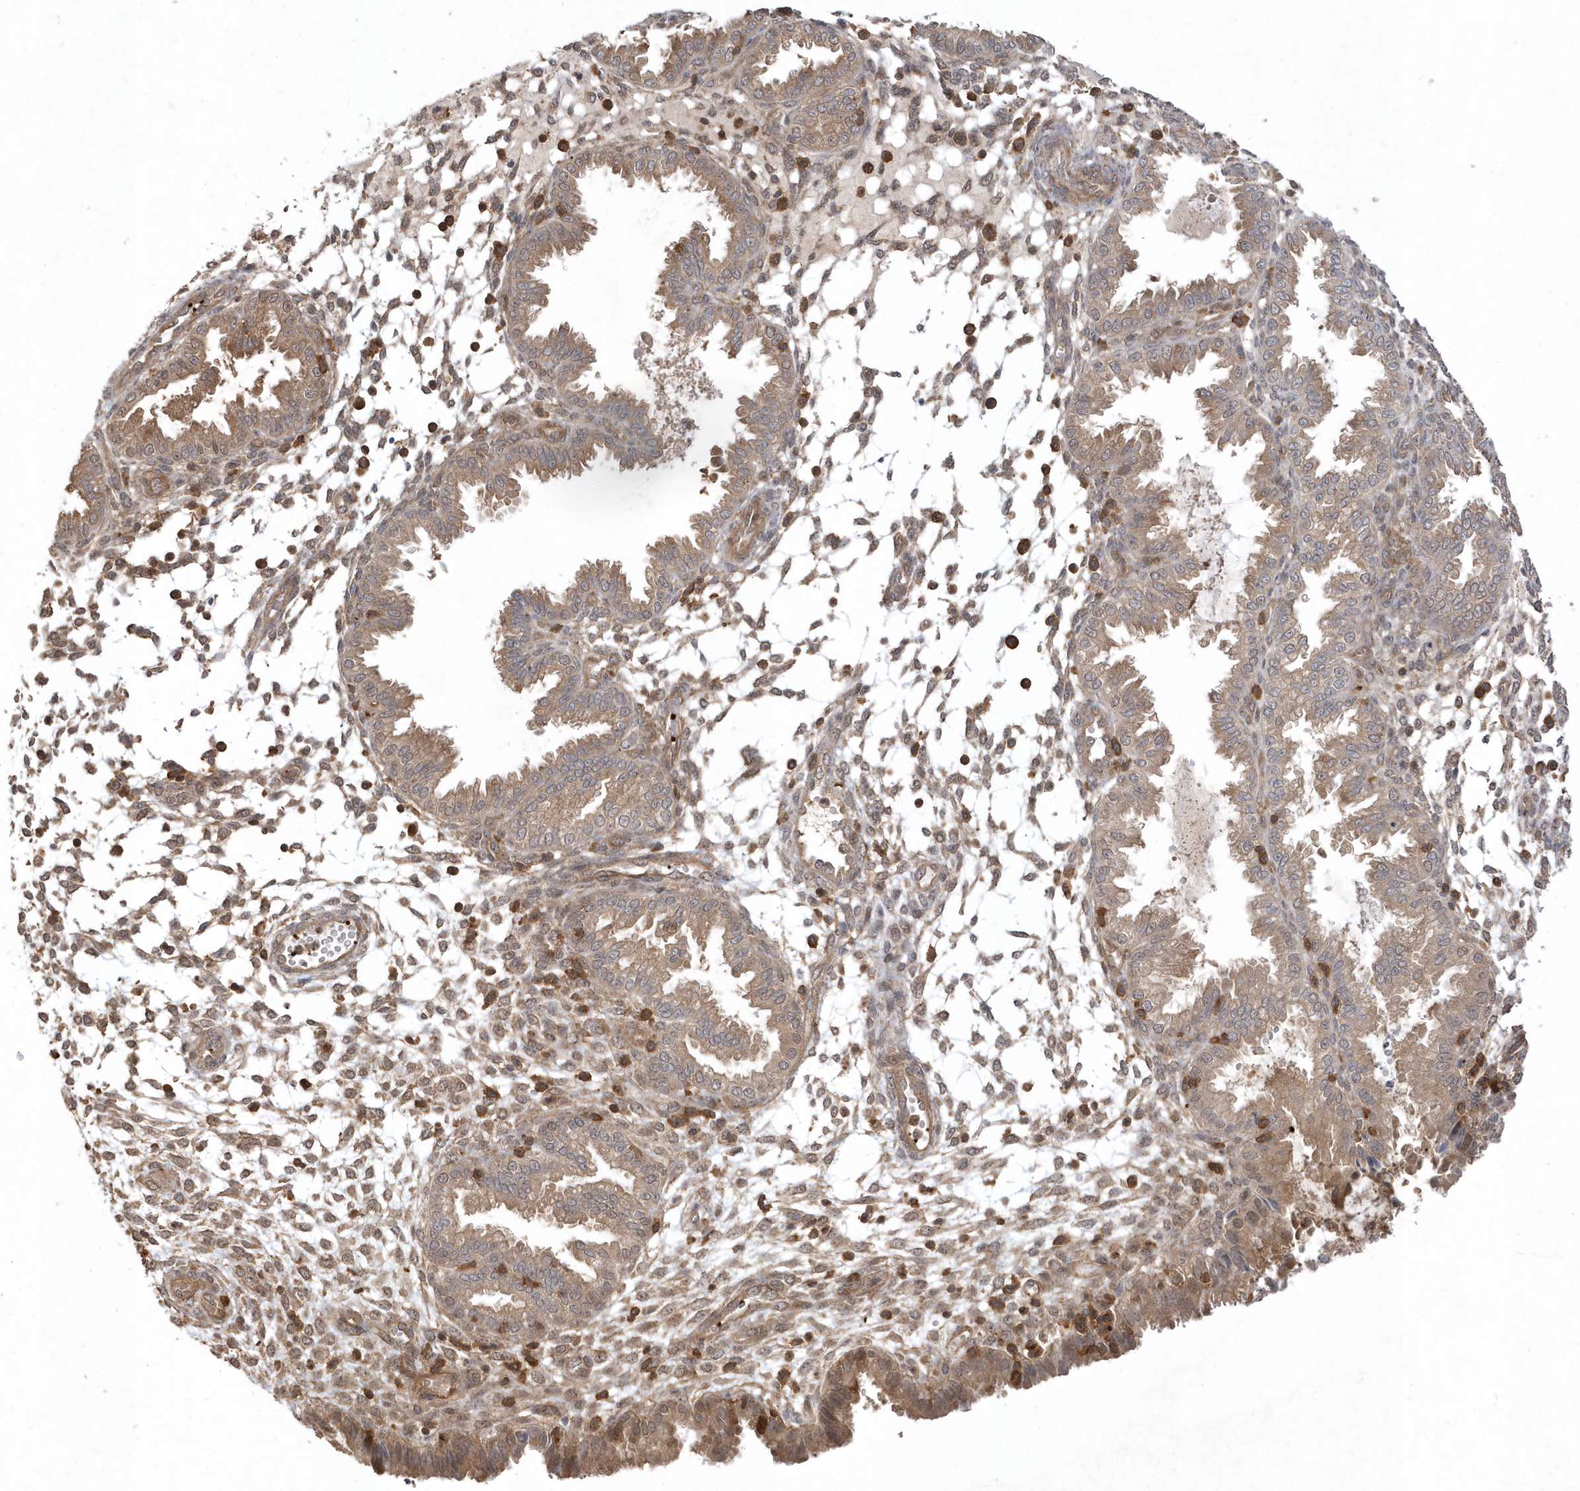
{"staining": {"intensity": "moderate", "quantity": "25%-75%", "location": "cytoplasmic/membranous,nuclear"}, "tissue": "endometrium", "cell_type": "Cells in endometrial stroma", "image_type": "normal", "snomed": [{"axis": "morphology", "description": "Normal tissue, NOS"}, {"axis": "topography", "description": "Endometrium"}], "caption": "The immunohistochemical stain highlights moderate cytoplasmic/membranous,nuclear positivity in cells in endometrial stroma of unremarkable endometrium.", "gene": "ACYP1", "patient": {"sex": "female", "age": 33}}